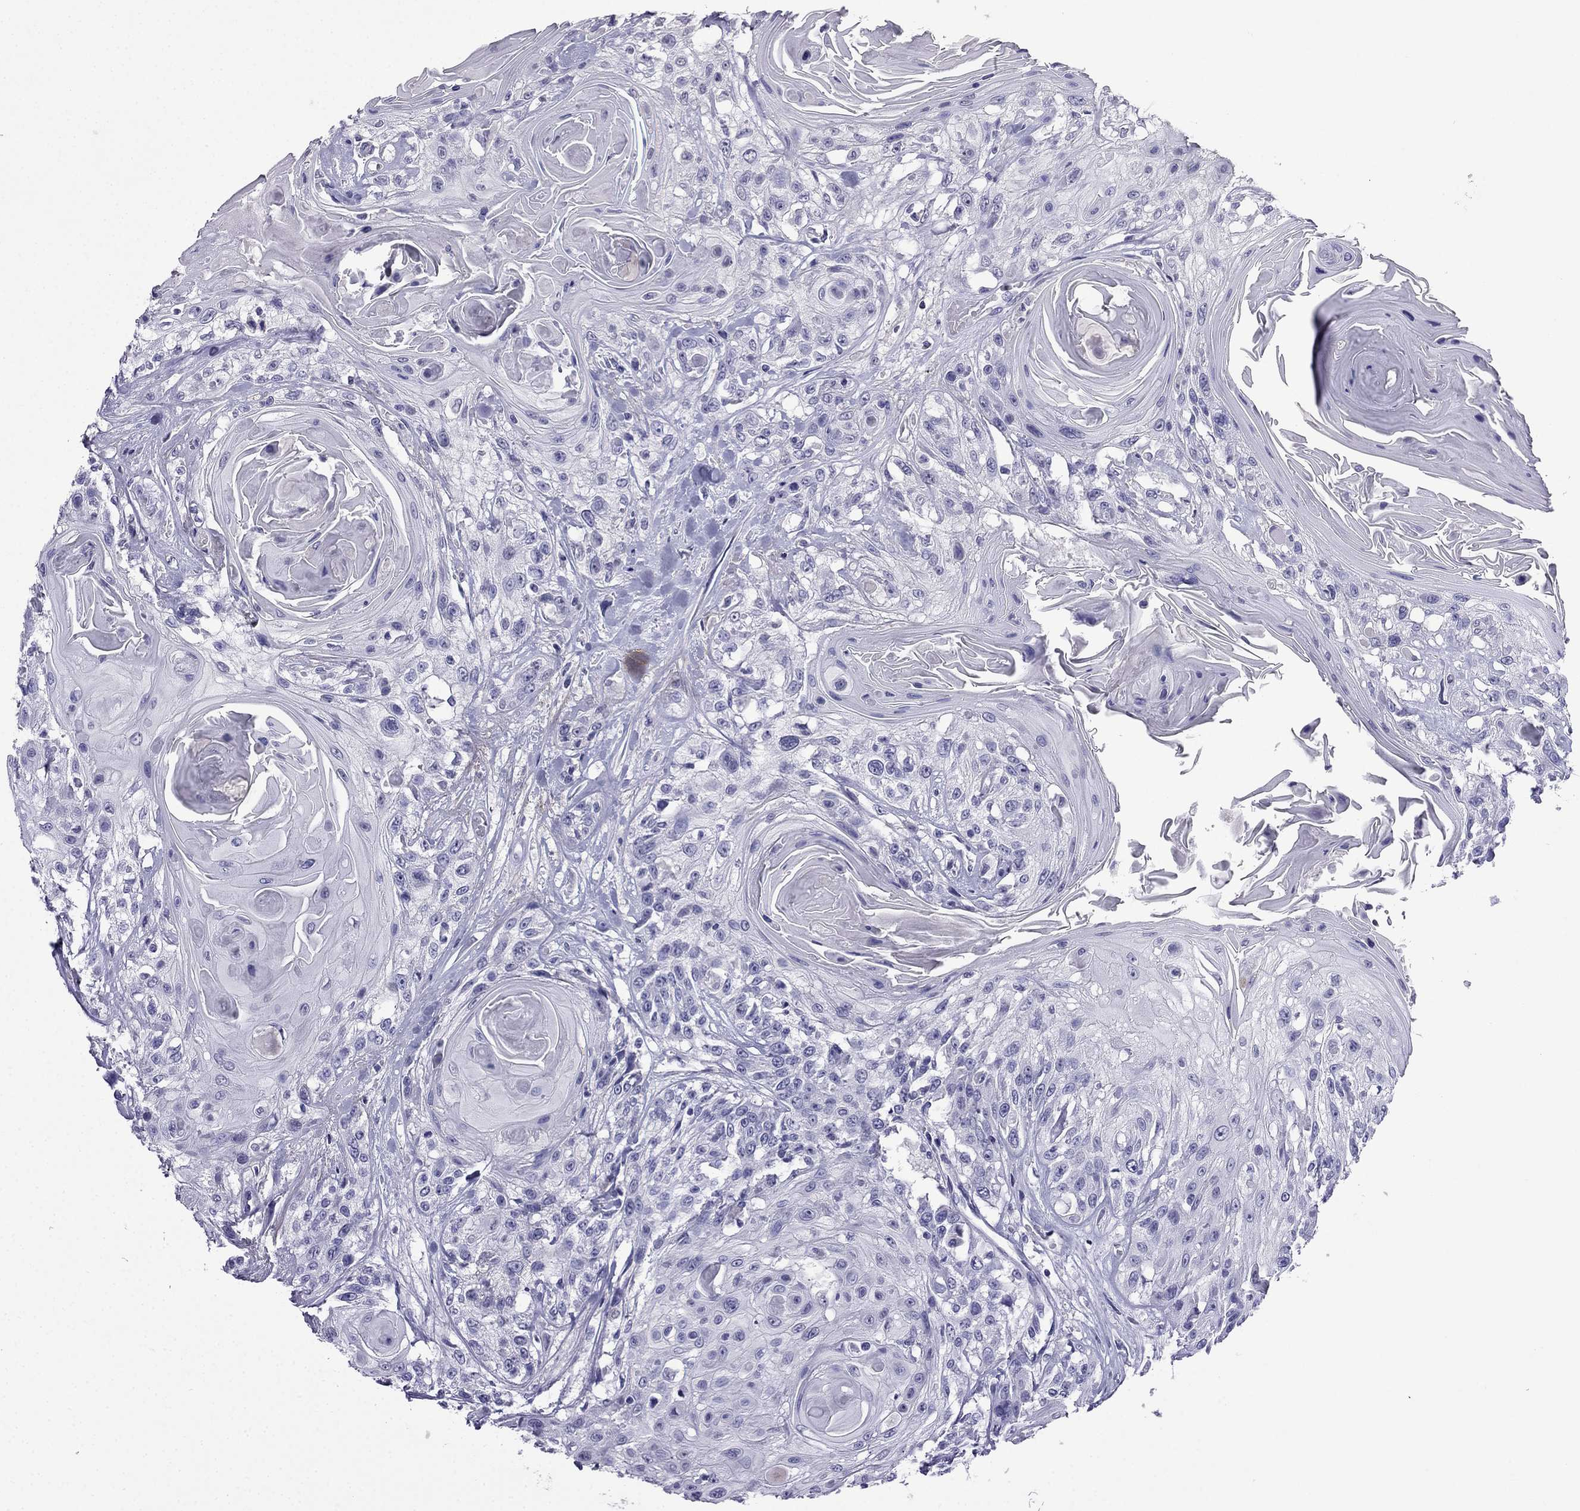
{"staining": {"intensity": "negative", "quantity": "none", "location": "none"}, "tissue": "head and neck cancer", "cell_type": "Tumor cells", "image_type": "cancer", "snomed": [{"axis": "morphology", "description": "Squamous cell carcinoma, NOS"}, {"axis": "topography", "description": "Head-Neck"}], "caption": "The micrograph shows no significant positivity in tumor cells of head and neck squamous cell carcinoma. (DAB immunohistochemistry (IHC), high magnification).", "gene": "CDHR4", "patient": {"sex": "female", "age": 59}}